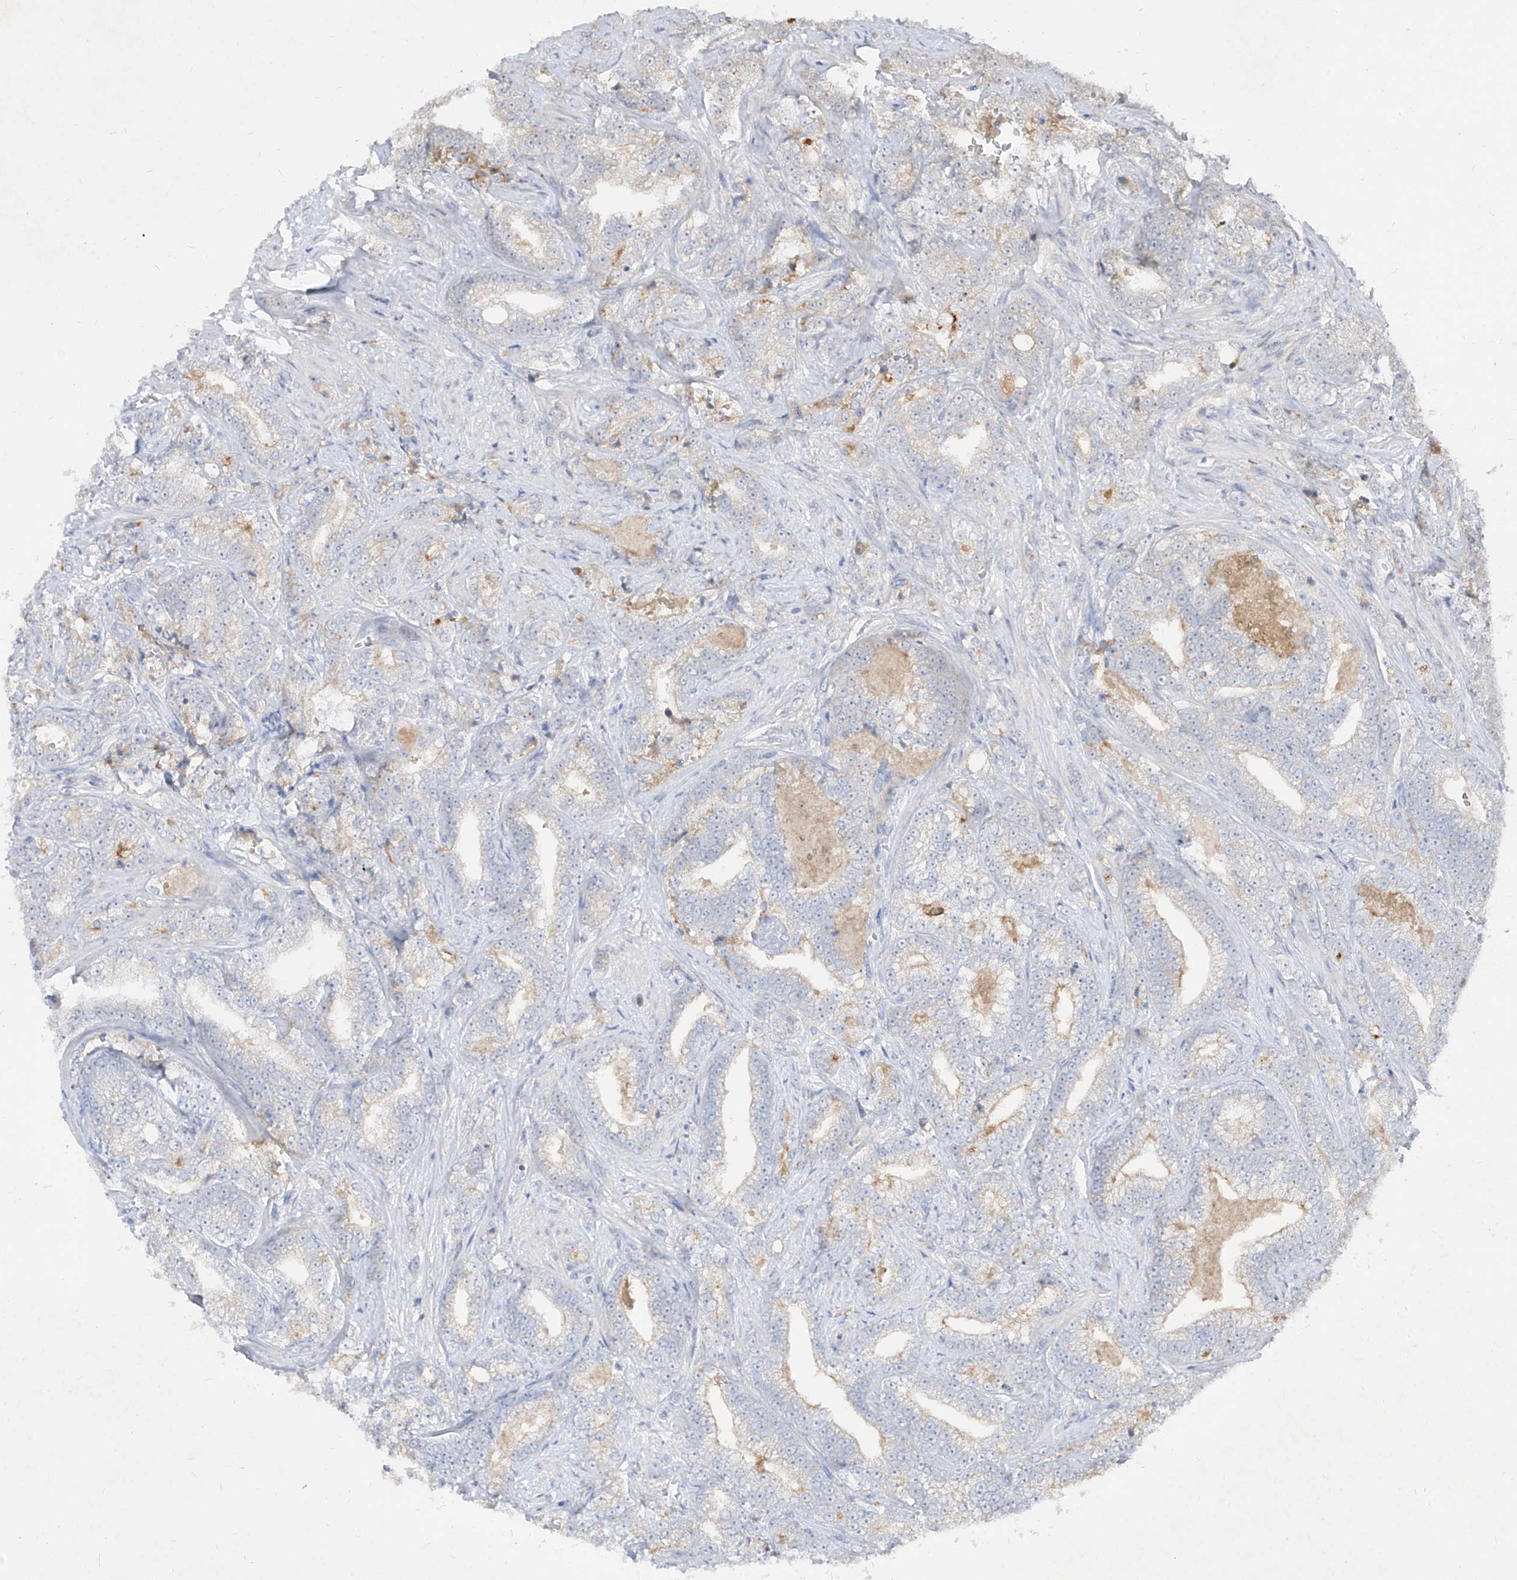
{"staining": {"intensity": "weak", "quantity": "<25%", "location": "cytoplasmic/membranous"}, "tissue": "prostate cancer", "cell_type": "Tumor cells", "image_type": "cancer", "snomed": [{"axis": "morphology", "description": "Adenocarcinoma, High grade"}, {"axis": "topography", "description": "Prostate and seminal vesicle, NOS"}], "caption": "A photomicrograph of human prostate cancer (adenocarcinoma (high-grade)) is negative for staining in tumor cells.", "gene": "C4A", "patient": {"sex": "male", "age": 67}}